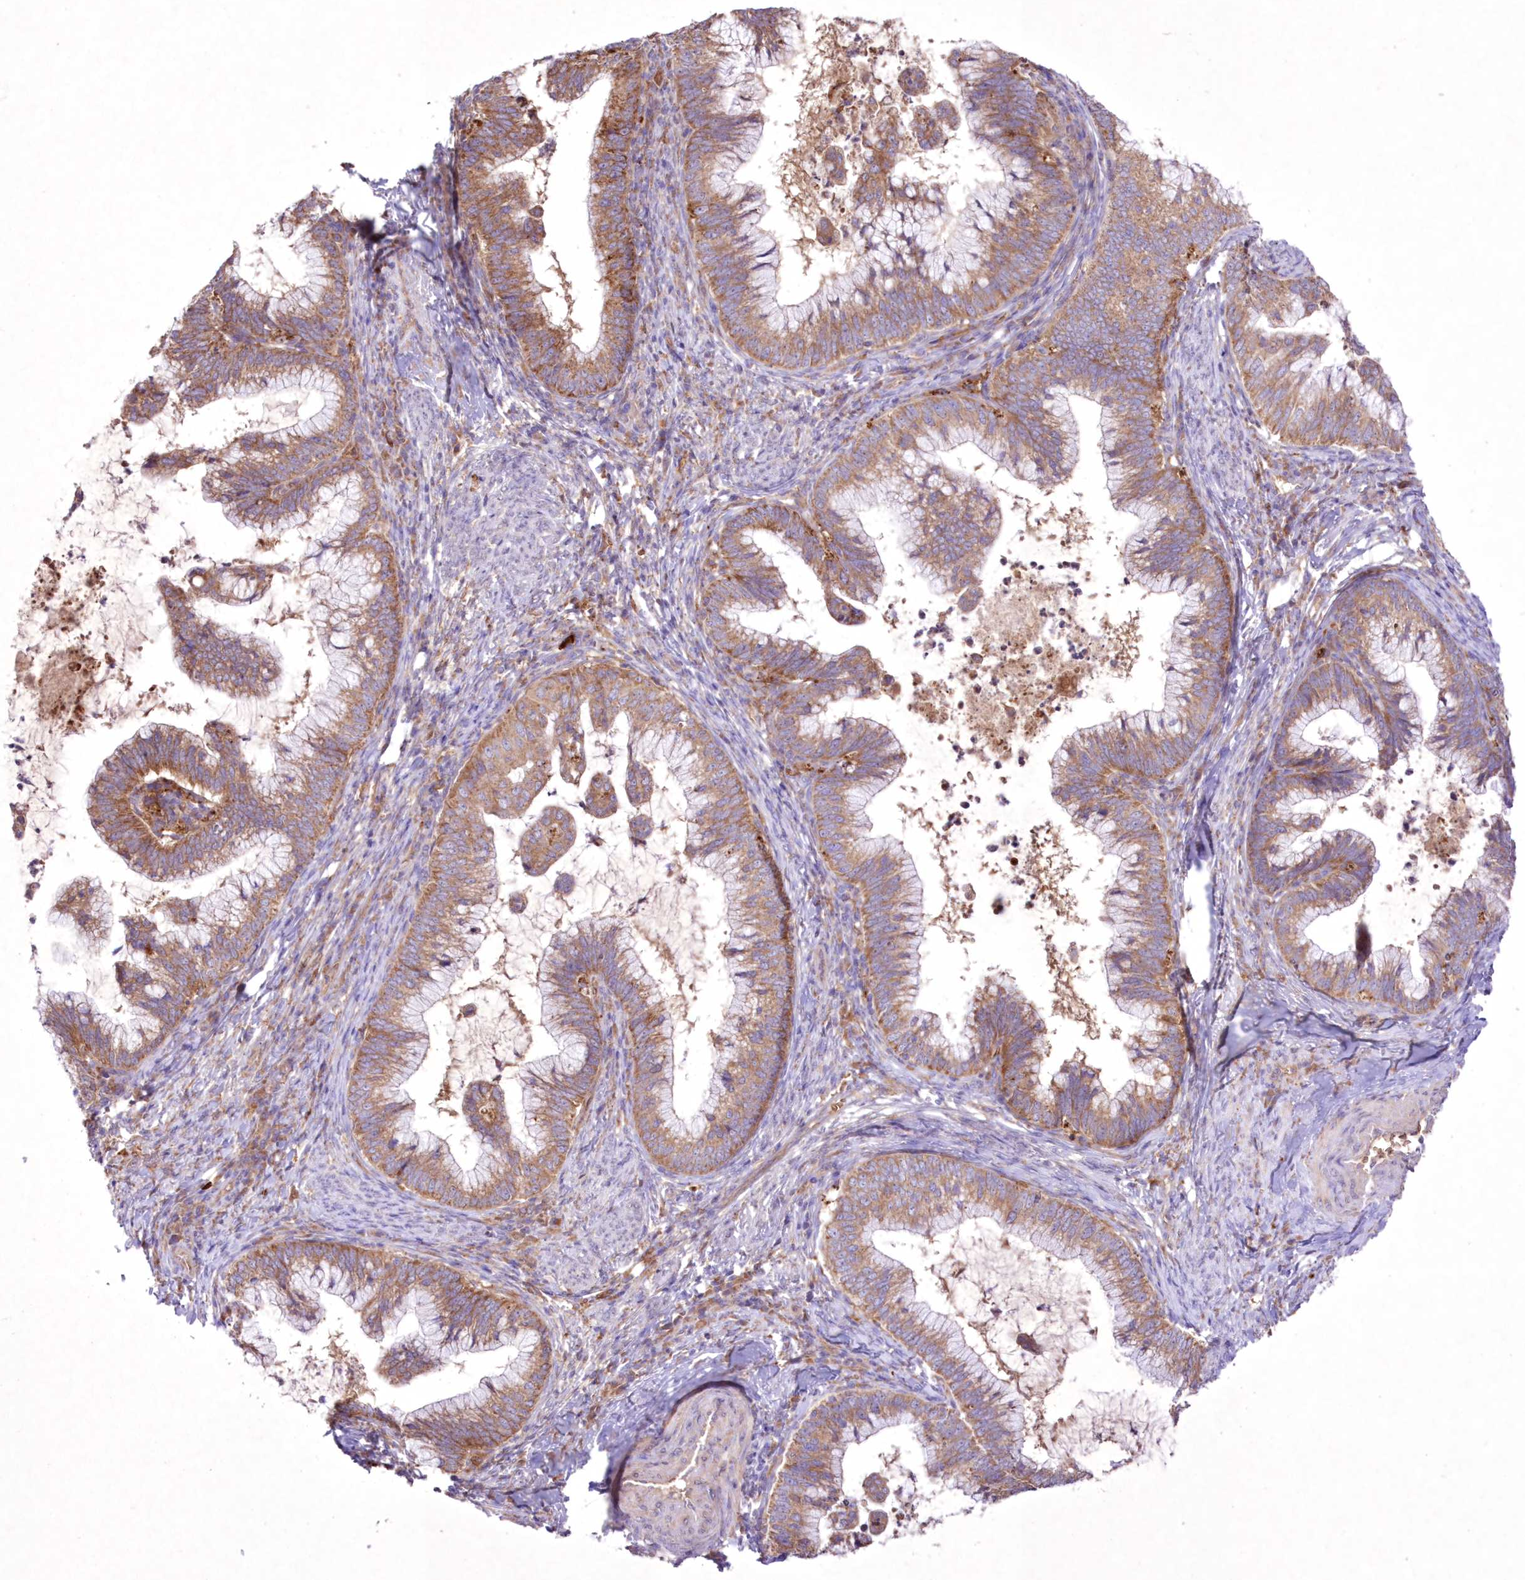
{"staining": {"intensity": "moderate", "quantity": ">75%", "location": "cytoplasmic/membranous"}, "tissue": "cervical cancer", "cell_type": "Tumor cells", "image_type": "cancer", "snomed": [{"axis": "morphology", "description": "Adenocarcinoma, NOS"}, {"axis": "topography", "description": "Cervix"}], "caption": "Tumor cells display medium levels of moderate cytoplasmic/membranous staining in approximately >75% of cells in cervical cancer.", "gene": "FCHO2", "patient": {"sex": "female", "age": 36}}